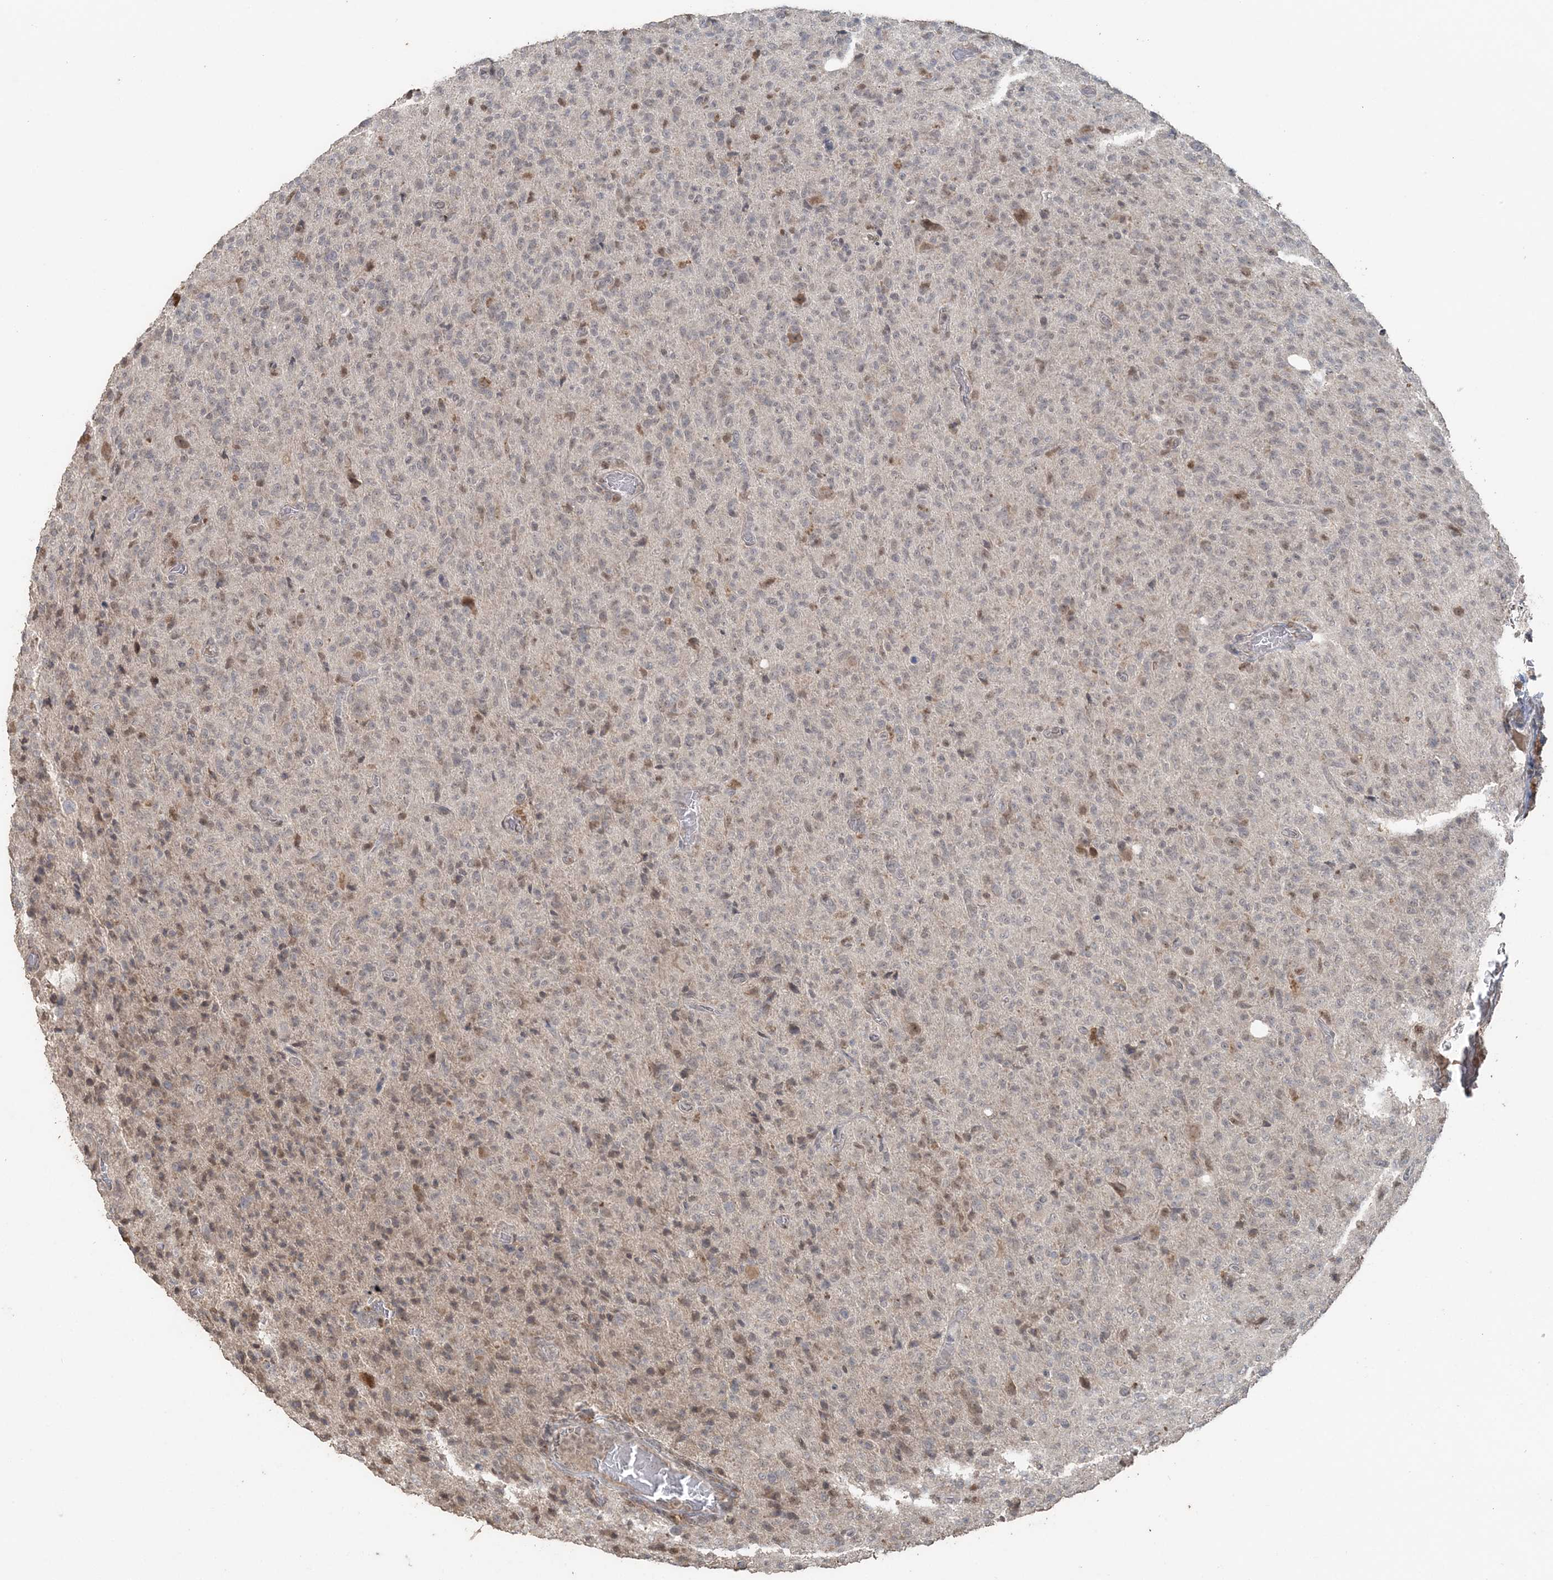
{"staining": {"intensity": "weak", "quantity": "<25%", "location": "nuclear"}, "tissue": "glioma", "cell_type": "Tumor cells", "image_type": "cancer", "snomed": [{"axis": "morphology", "description": "Glioma, malignant, High grade"}, {"axis": "topography", "description": "Brain"}], "caption": "Tumor cells are negative for brown protein staining in malignant high-grade glioma.", "gene": "SLU7", "patient": {"sex": "female", "age": 57}}